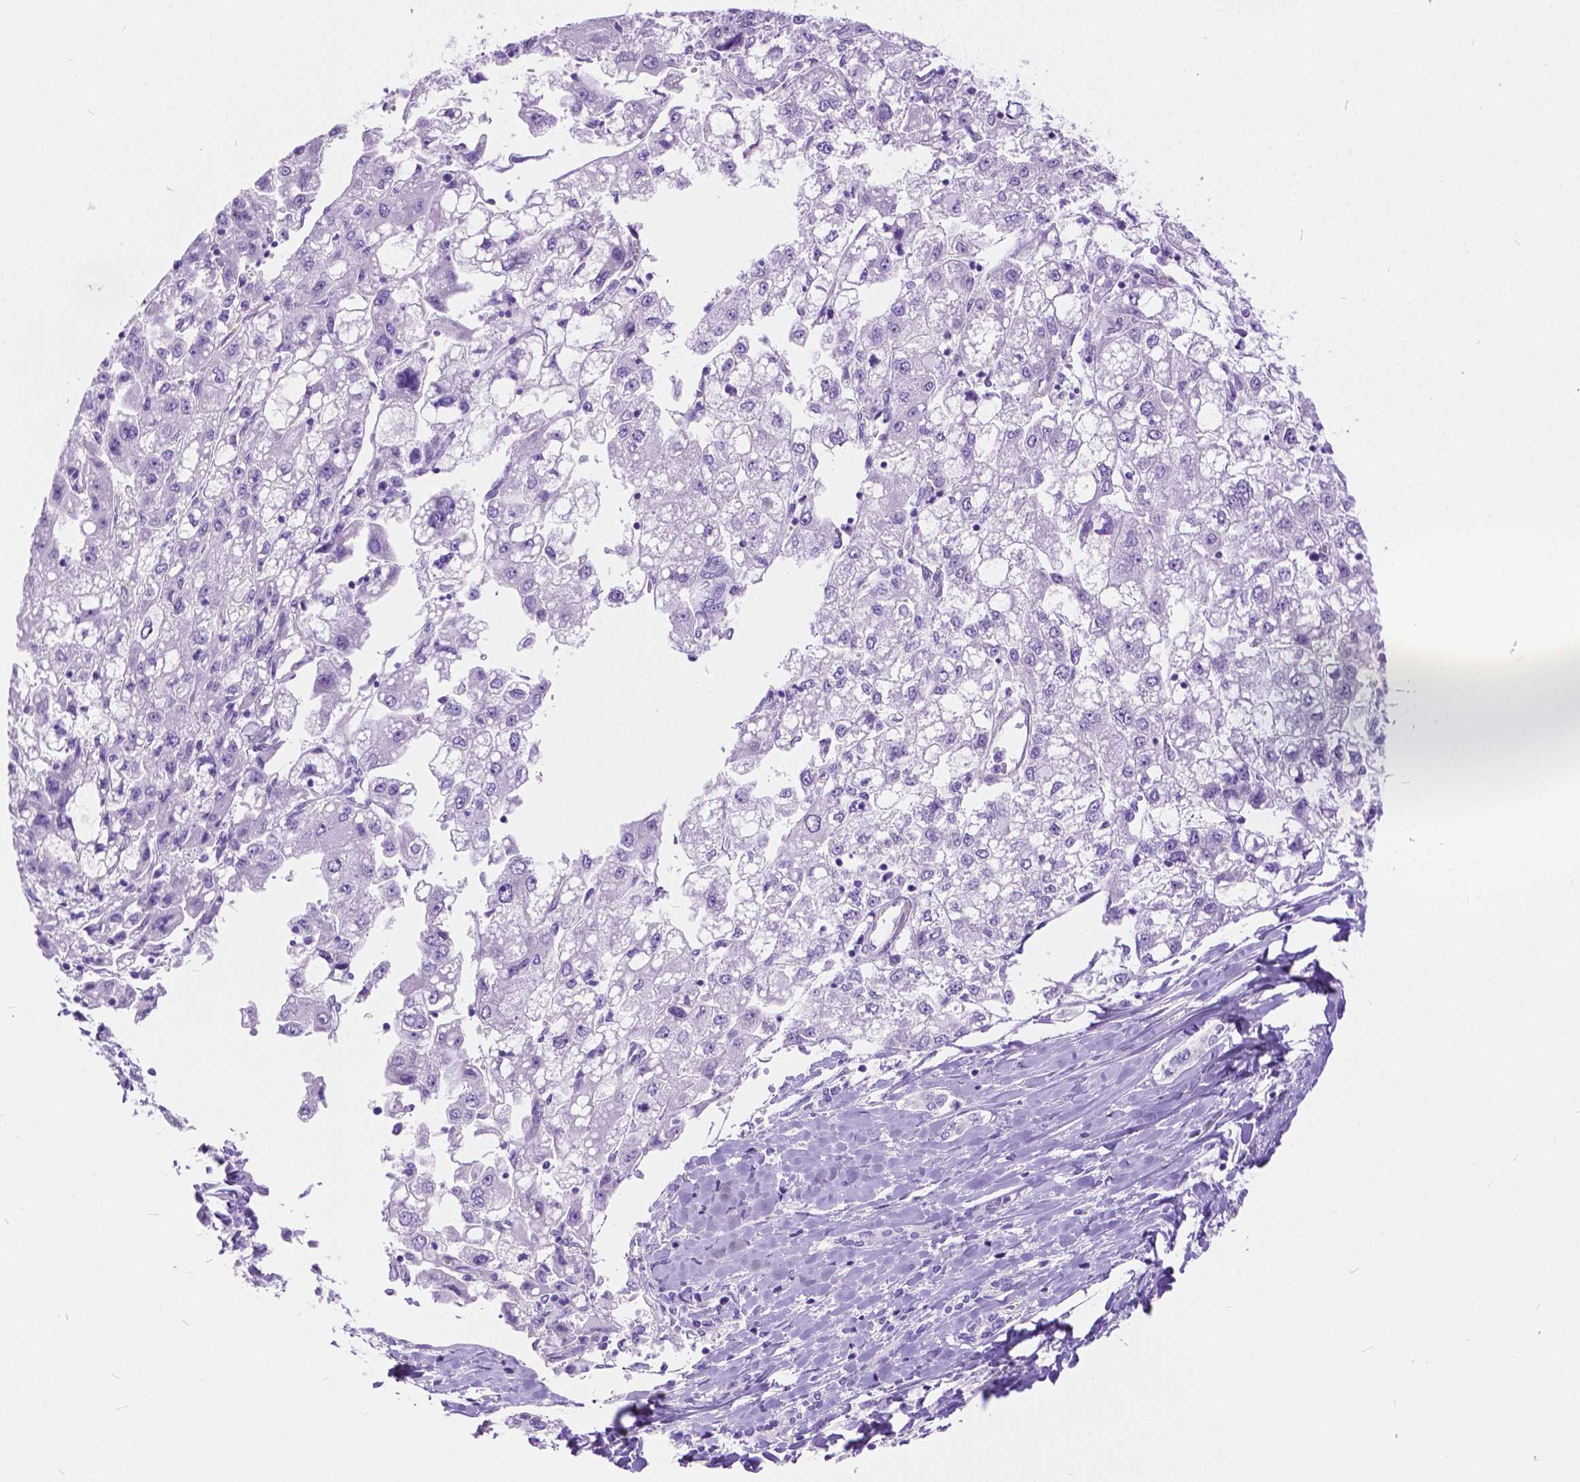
{"staining": {"intensity": "negative", "quantity": "none", "location": "none"}, "tissue": "liver cancer", "cell_type": "Tumor cells", "image_type": "cancer", "snomed": [{"axis": "morphology", "description": "Carcinoma, Hepatocellular, NOS"}, {"axis": "topography", "description": "Liver"}], "caption": "IHC photomicrograph of neoplastic tissue: human liver cancer (hepatocellular carcinoma) stained with DAB (3,3'-diaminobenzidine) demonstrates no significant protein positivity in tumor cells.", "gene": "CHRM1", "patient": {"sex": "male", "age": 40}}